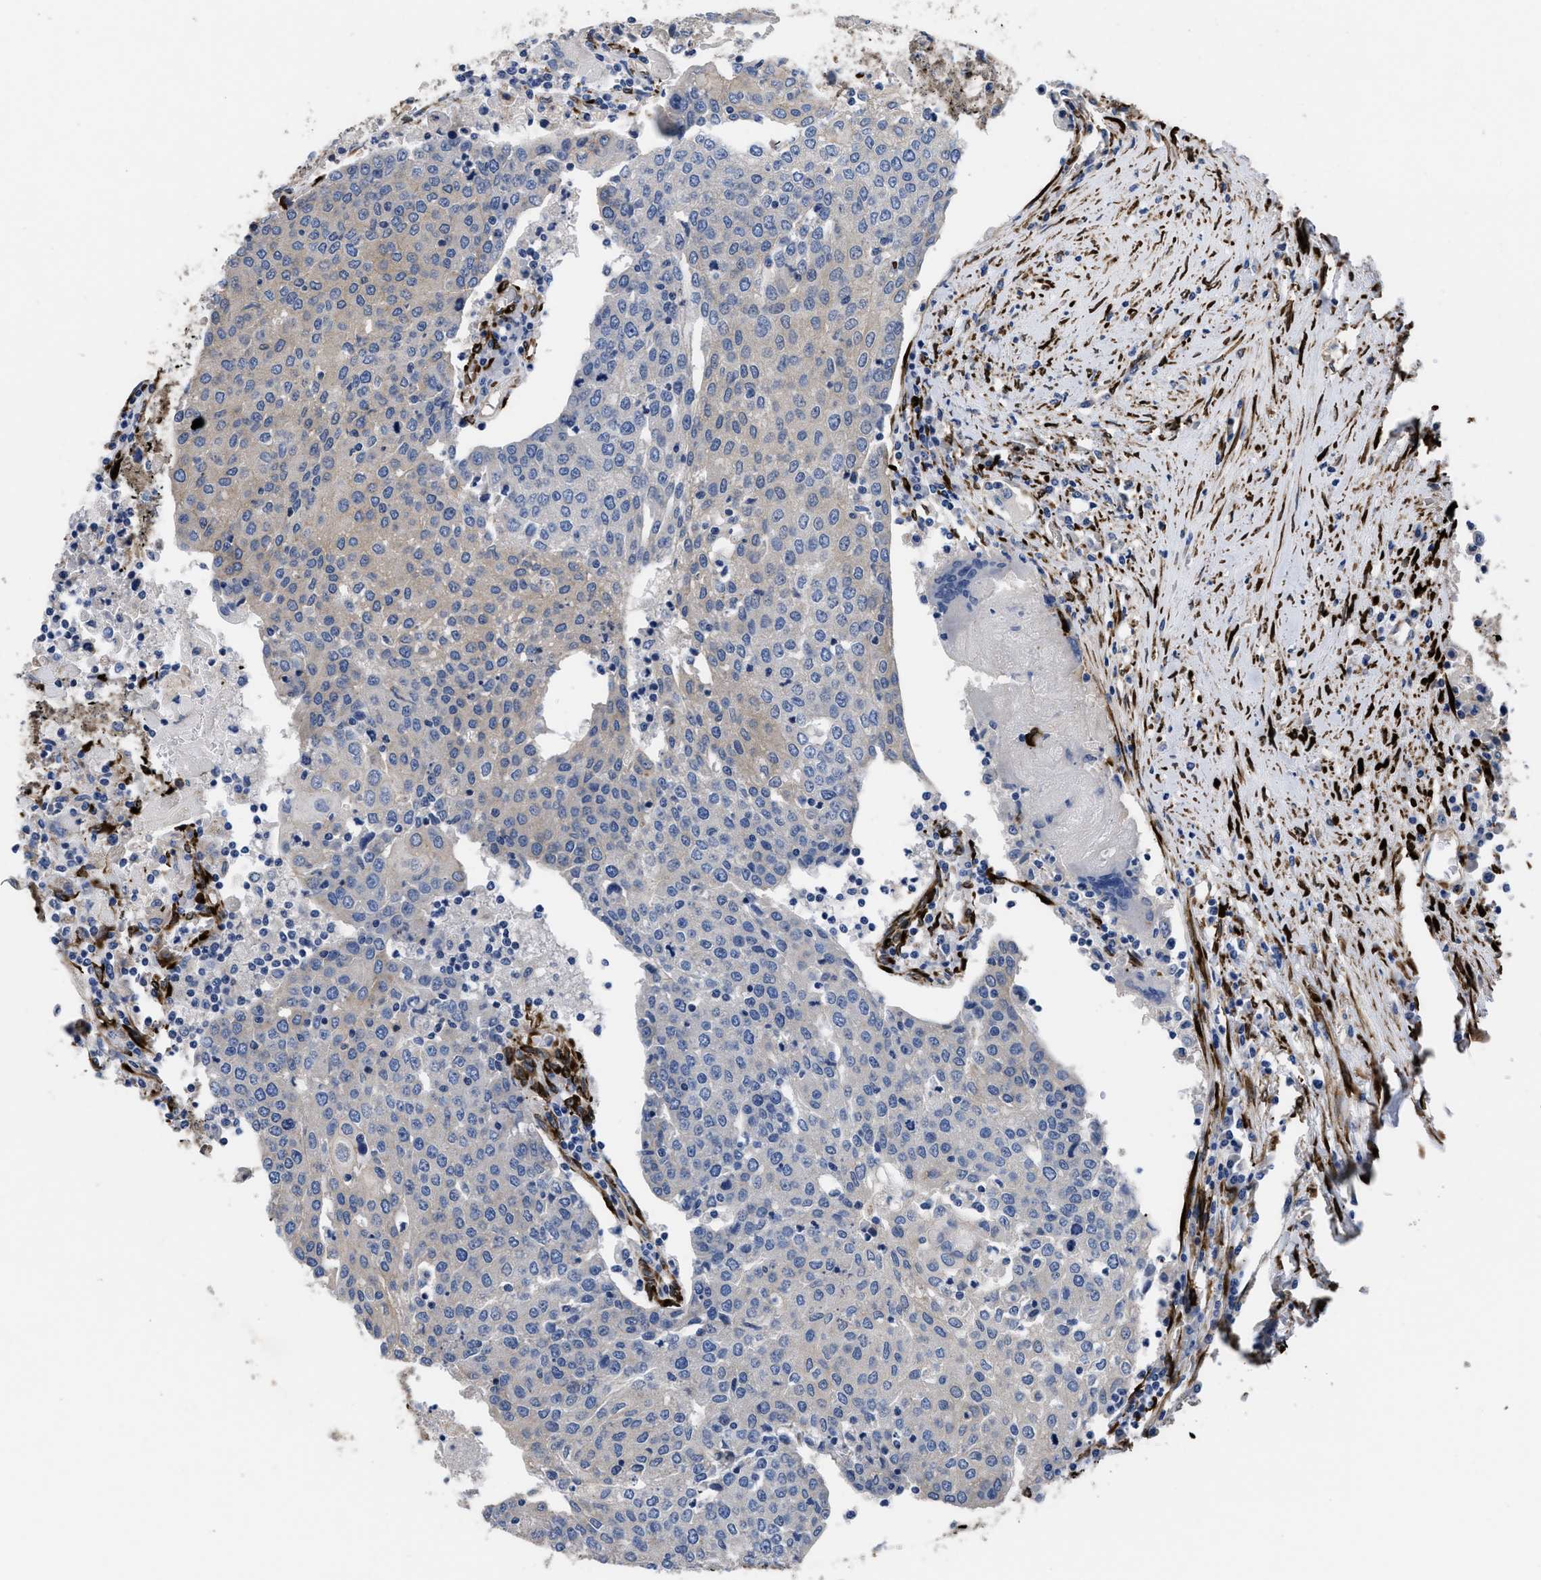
{"staining": {"intensity": "negative", "quantity": "none", "location": "none"}, "tissue": "urothelial cancer", "cell_type": "Tumor cells", "image_type": "cancer", "snomed": [{"axis": "morphology", "description": "Urothelial carcinoma, High grade"}, {"axis": "topography", "description": "Urinary bladder"}], "caption": "The immunohistochemistry histopathology image has no significant positivity in tumor cells of urothelial cancer tissue.", "gene": "SQLE", "patient": {"sex": "female", "age": 85}}